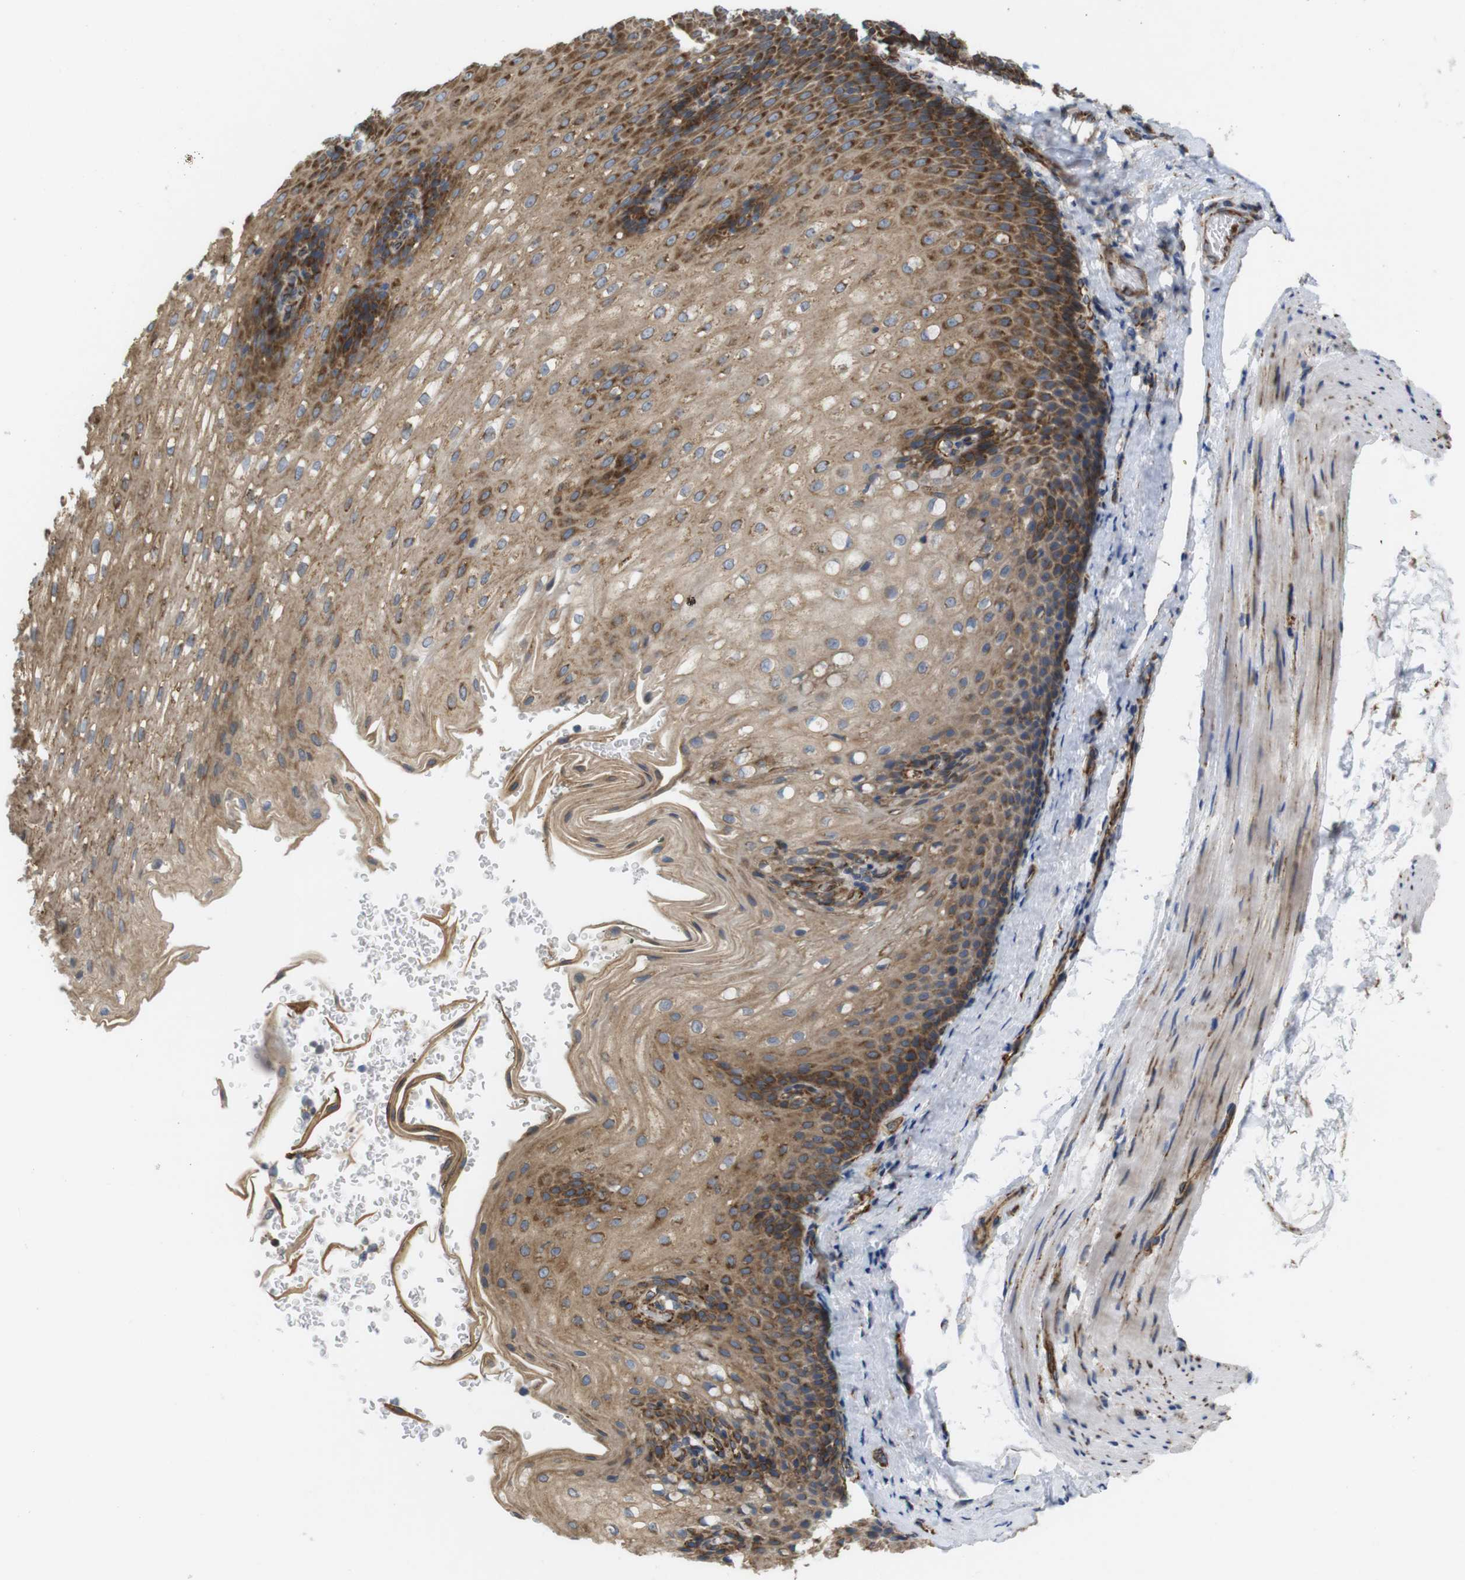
{"staining": {"intensity": "moderate", "quantity": ">75%", "location": "cytoplasmic/membranous"}, "tissue": "esophagus", "cell_type": "Squamous epithelial cells", "image_type": "normal", "snomed": [{"axis": "morphology", "description": "Normal tissue, NOS"}, {"axis": "topography", "description": "Esophagus"}], "caption": "A medium amount of moderate cytoplasmic/membranous staining is present in about >75% of squamous epithelial cells in normal esophagus. (Stains: DAB in brown, nuclei in blue, Microscopy: brightfield microscopy at high magnification).", "gene": "PCNX2", "patient": {"sex": "male", "age": 48}}